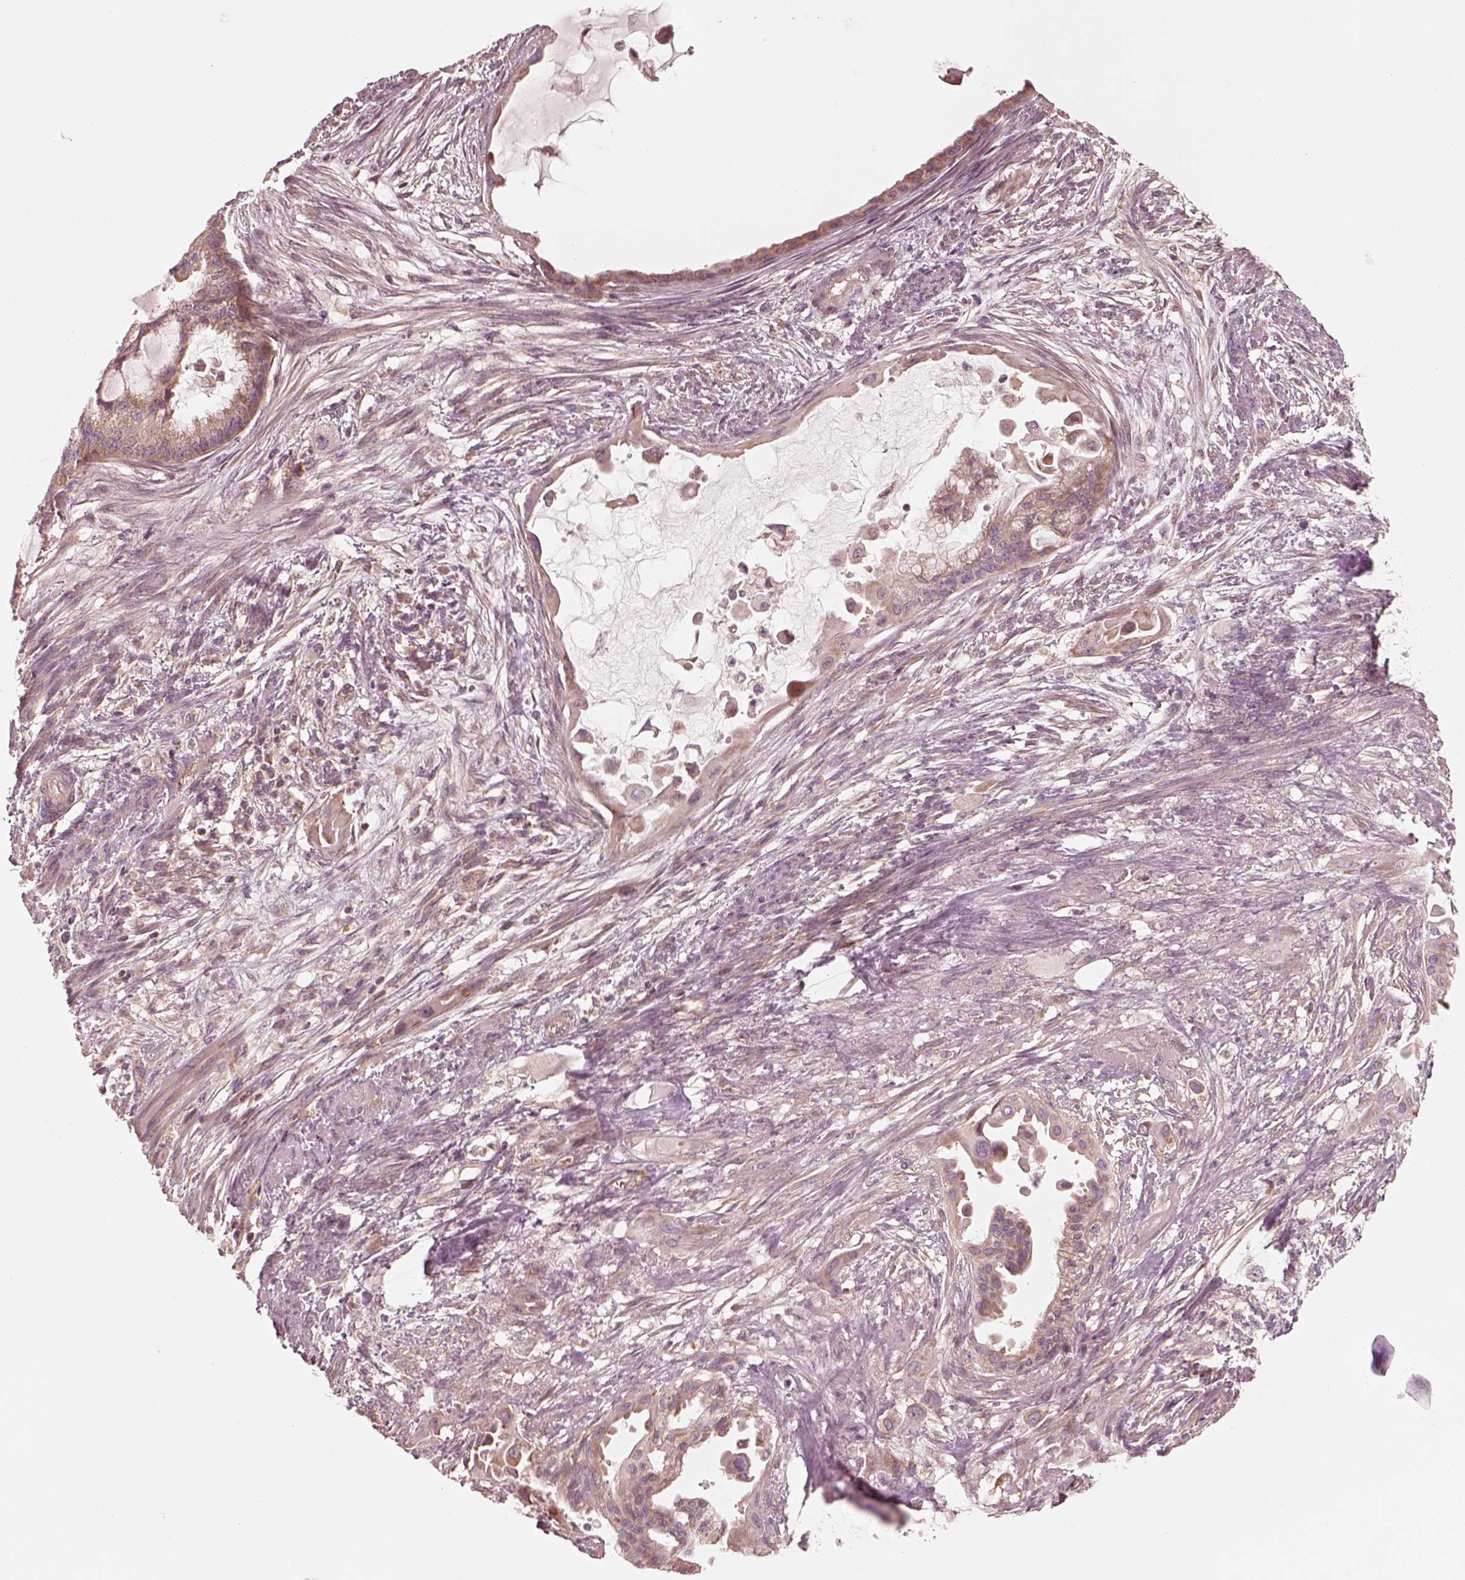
{"staining": {"intensity": "moderate", "quantity": ">75%", "location": "cytoplasmic/membranous"}, "tissue": "endometrial cancer", "cell_type": "Tumor cells", "image_type": "cancer", "snomed": [{"axis": "morphology", "description": "Adenocarcinoma, NOS"}, {"axis": "topography", "description": "Endometrium"}], "caption": "Tumor cells demonstrate medium levels of moderate cytoplasmic/membranous staining in about >75% of cells in endometrial cancer.", "gene": "CNOT2", "patient": {"sex": "female", "age": 86}}